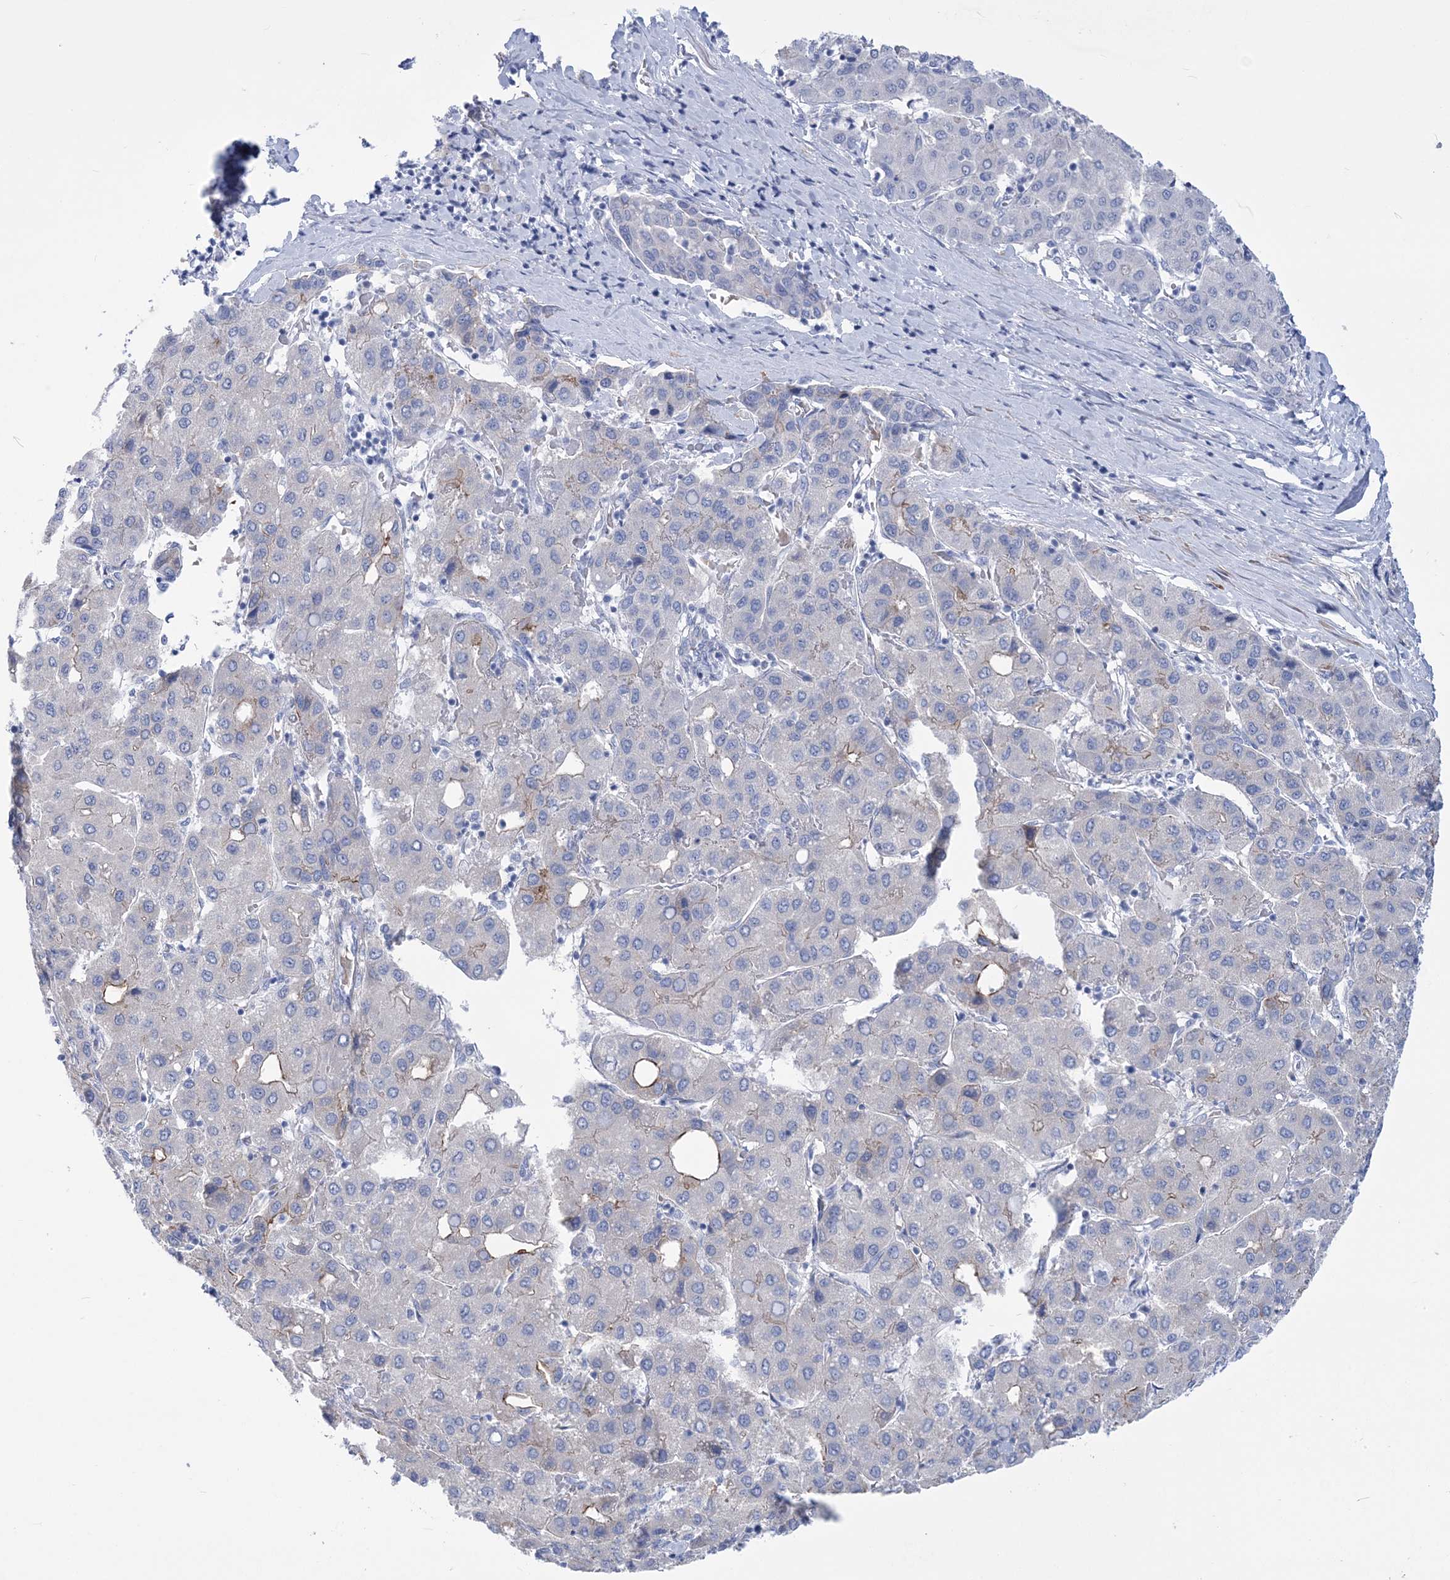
{"staining": {"intensity": "negative", "quantity": "none", "location": "none"}, "tissue": "liver cancer", "cell_type": "Tumor cells", "image_type": "cancer", "snomed": [{"axis": "morphology", "description": "Carcinoma, Hepatocellular, NOS"}, {"axis": "topography", "description": "Liver"}], "caption": "Liver cancer (hepatocellular carcinoma) was stained to show a protein in brown. There is no significant positivity in tumor cells.", "gene": "WDR74", "patient": {"sex": "male", "age": 65}}